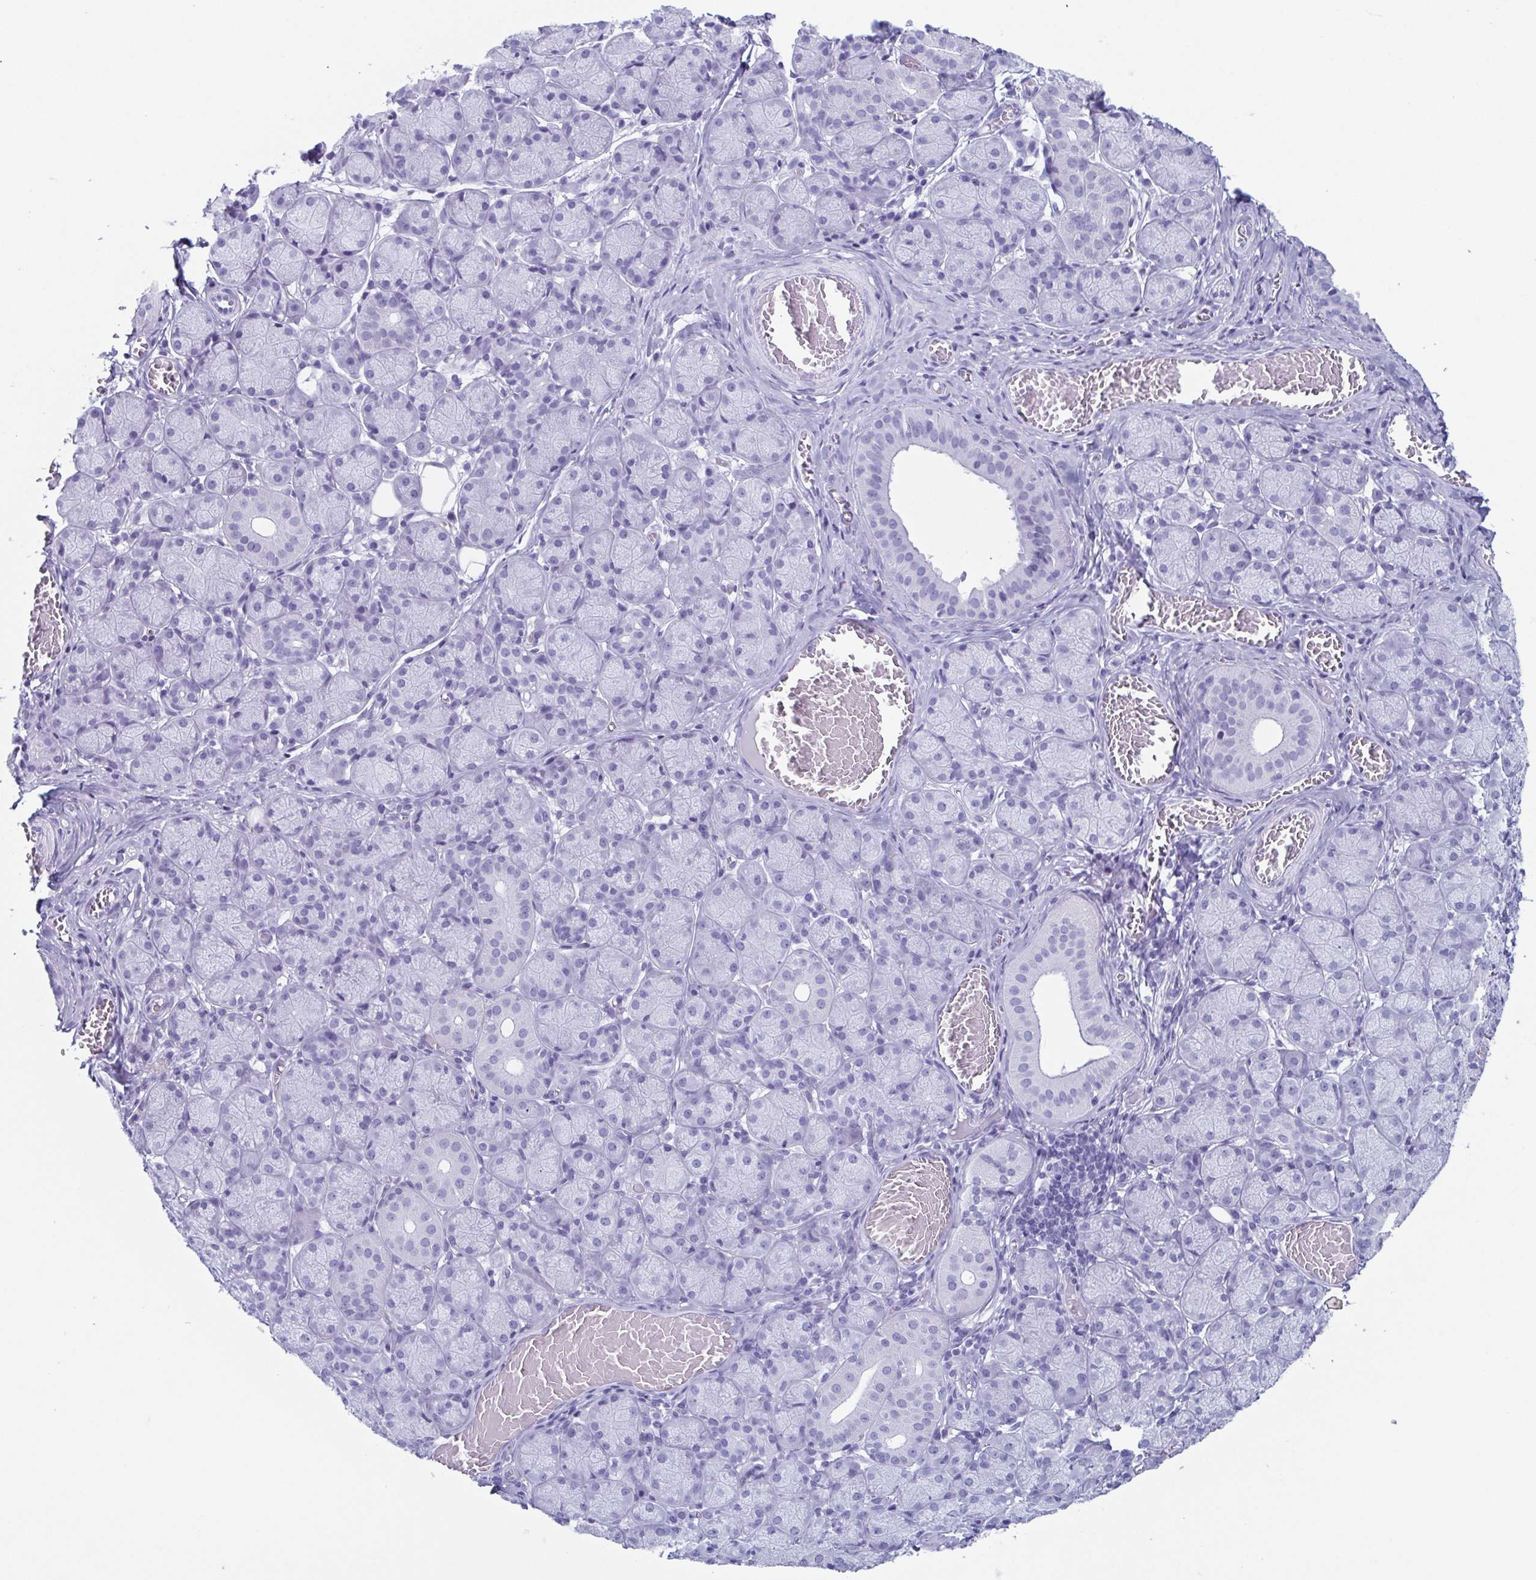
{"staining": {"intensity": "negative", "quantity": "none", "location": "none"}, "tissue": "salivary gland", "cell_type": "Glandular cells", "image_type": "normal", "snomed": [{"axis": "morphology", "description": "Normal tissue, NOS"}, {"axis": "topography", "description": "Salivary gland"}, {"axis": "topography", "description": "Peripheral nerve tissue"}], "caption": "Immunohistochemistry image of normal human salivary gland stained for a protein (brown), which displays no positivity in glandular cells.", "gene": "ENKUR", "patient": {"sex": "female", "age": 24}}